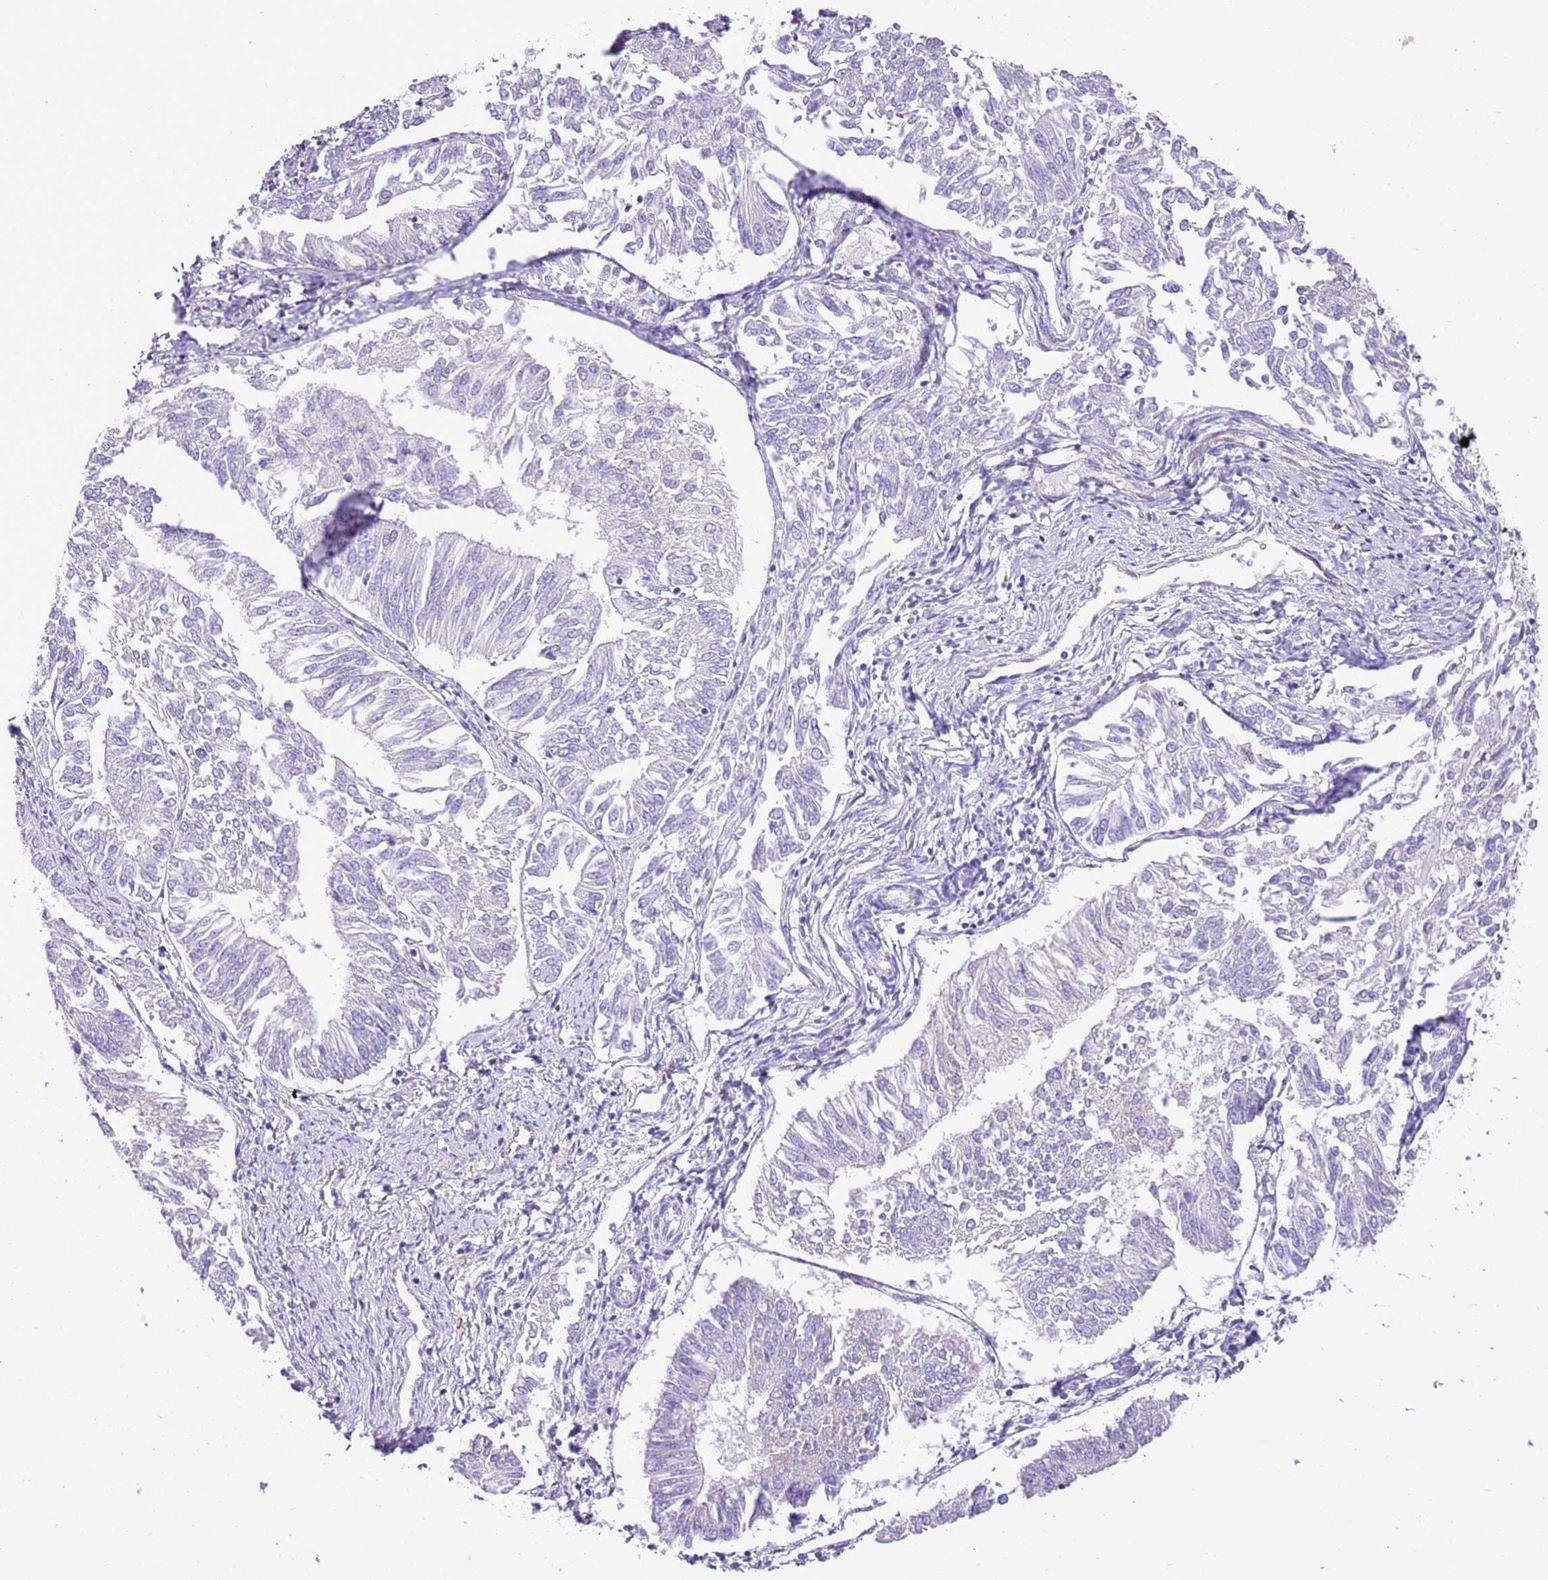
{"staining": {"intensity": "negative", "quantity": "none", "location": "none"}, "tissue": "endometrial cancer", "cell_type": "Tumor cells", "image_type": "cancer", "snomed": [{"axis": "morphology", "description": "Adenocarcinoma, NOS"}, {"axis": "topography", "description": "Endometrium"}], "caption": "Immunohistochemistry (IHC) histopathology image of neoplastic tissue: human endometrial cancer (adenocarcinoma) stained with DAB exhibits no significant protein positivity in tumor cells. The staining was performed using DAB to visualize the protein expression in brown, while the nuclei were stained in blue with hematoxylin (Magnification: 20x).", "gene": "AAR2", "patient": {"sex": "female", "age": 58}}